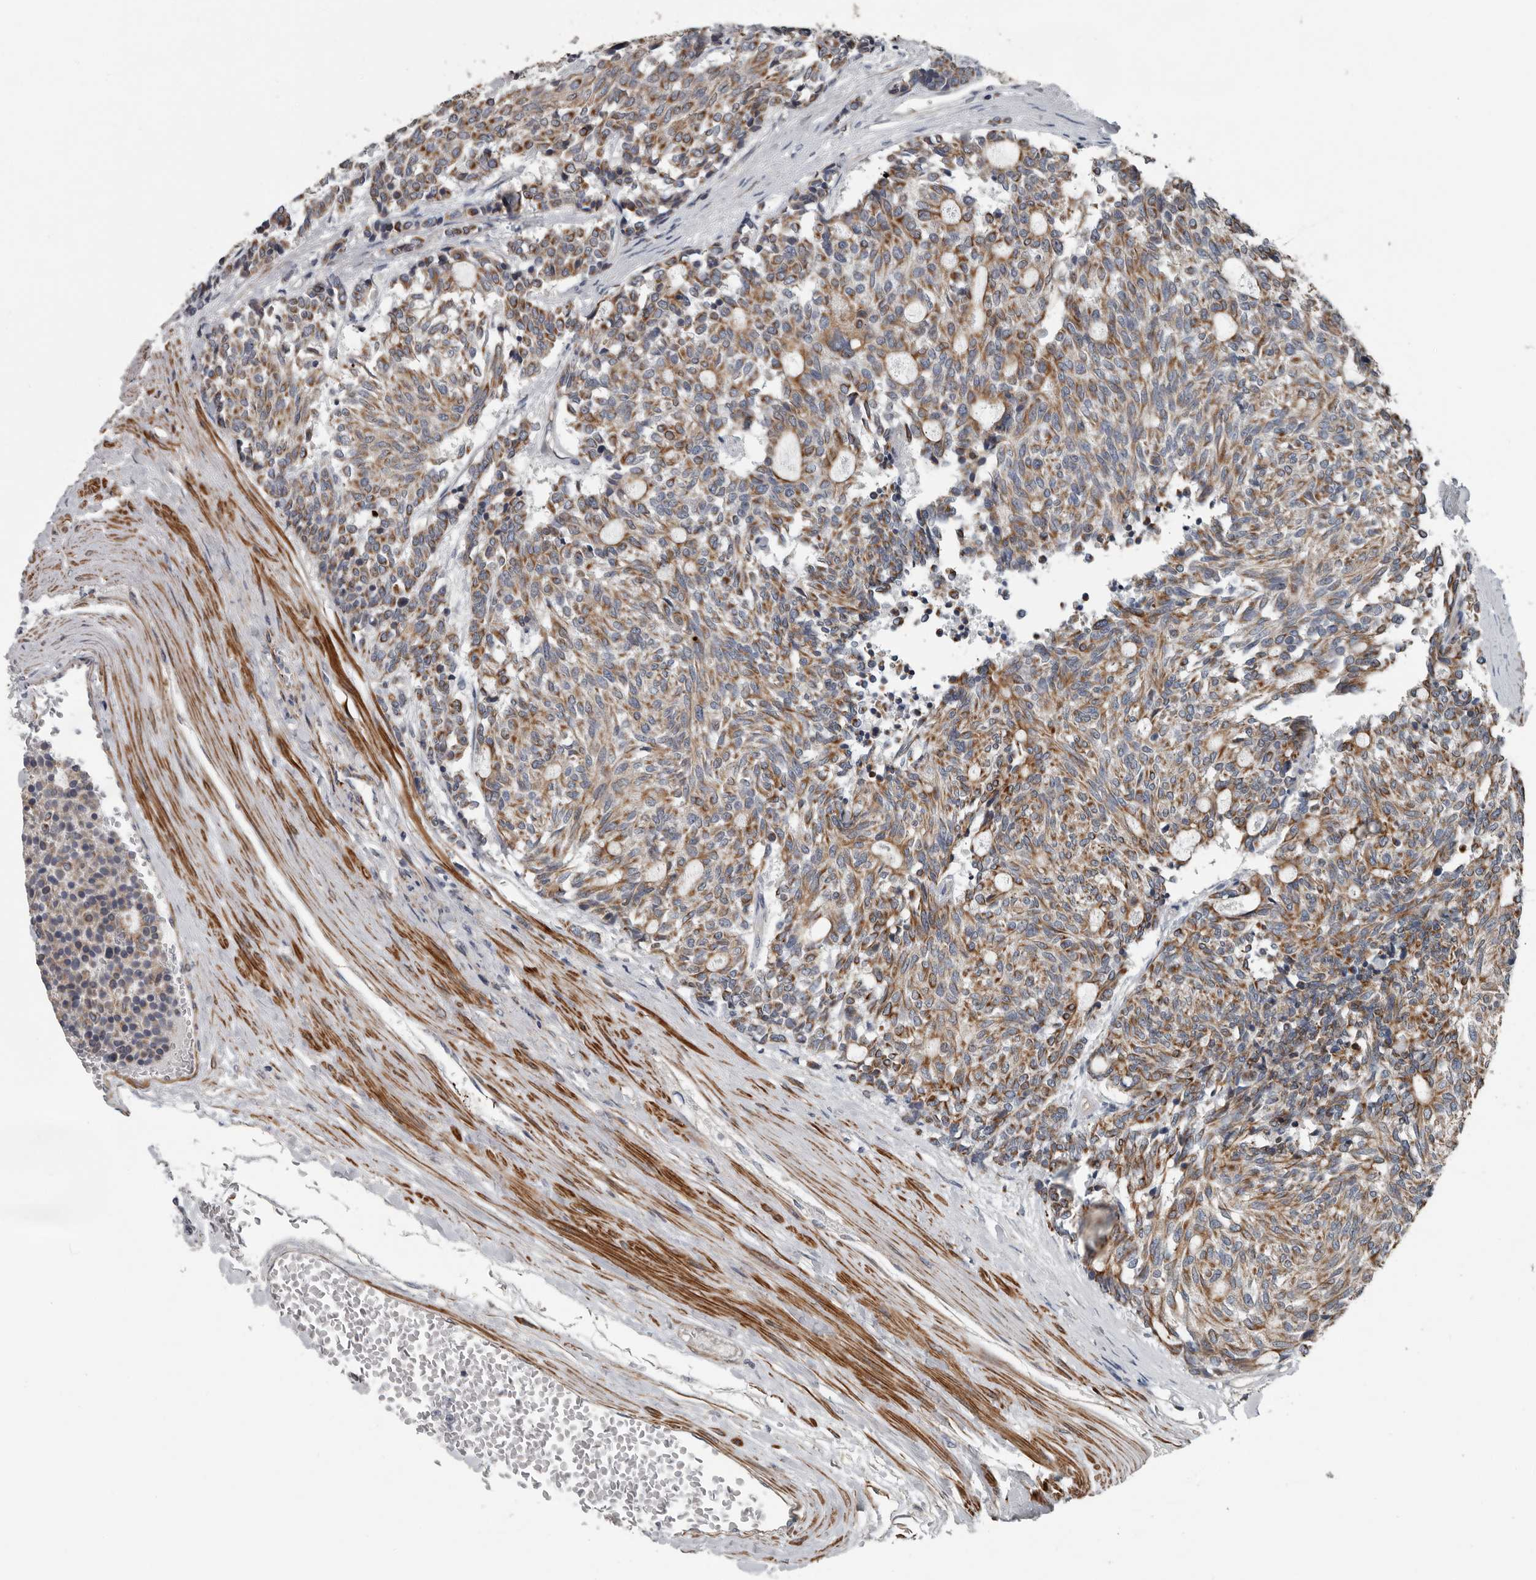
{"staining": {"intensity": "moderate", "quantity": ">75%", "location": "cytoplasmic/membranous"}, "tissue": "carcinoid", "cell_type": "Tumor cells", "image_type": "cancer", "snomed": [{"axis": "morphology", "description": "Carcinoid, malignant, NOS"}, {"axis": "topography", "description": "Pancreas"}], "caption": "Carcinoid stained for a protein reveals moderate cytoplasmic/membranous positivity in tumor cells.", "gene": "DPY19L4", "patient": {"sex": "female", "age": 54}}